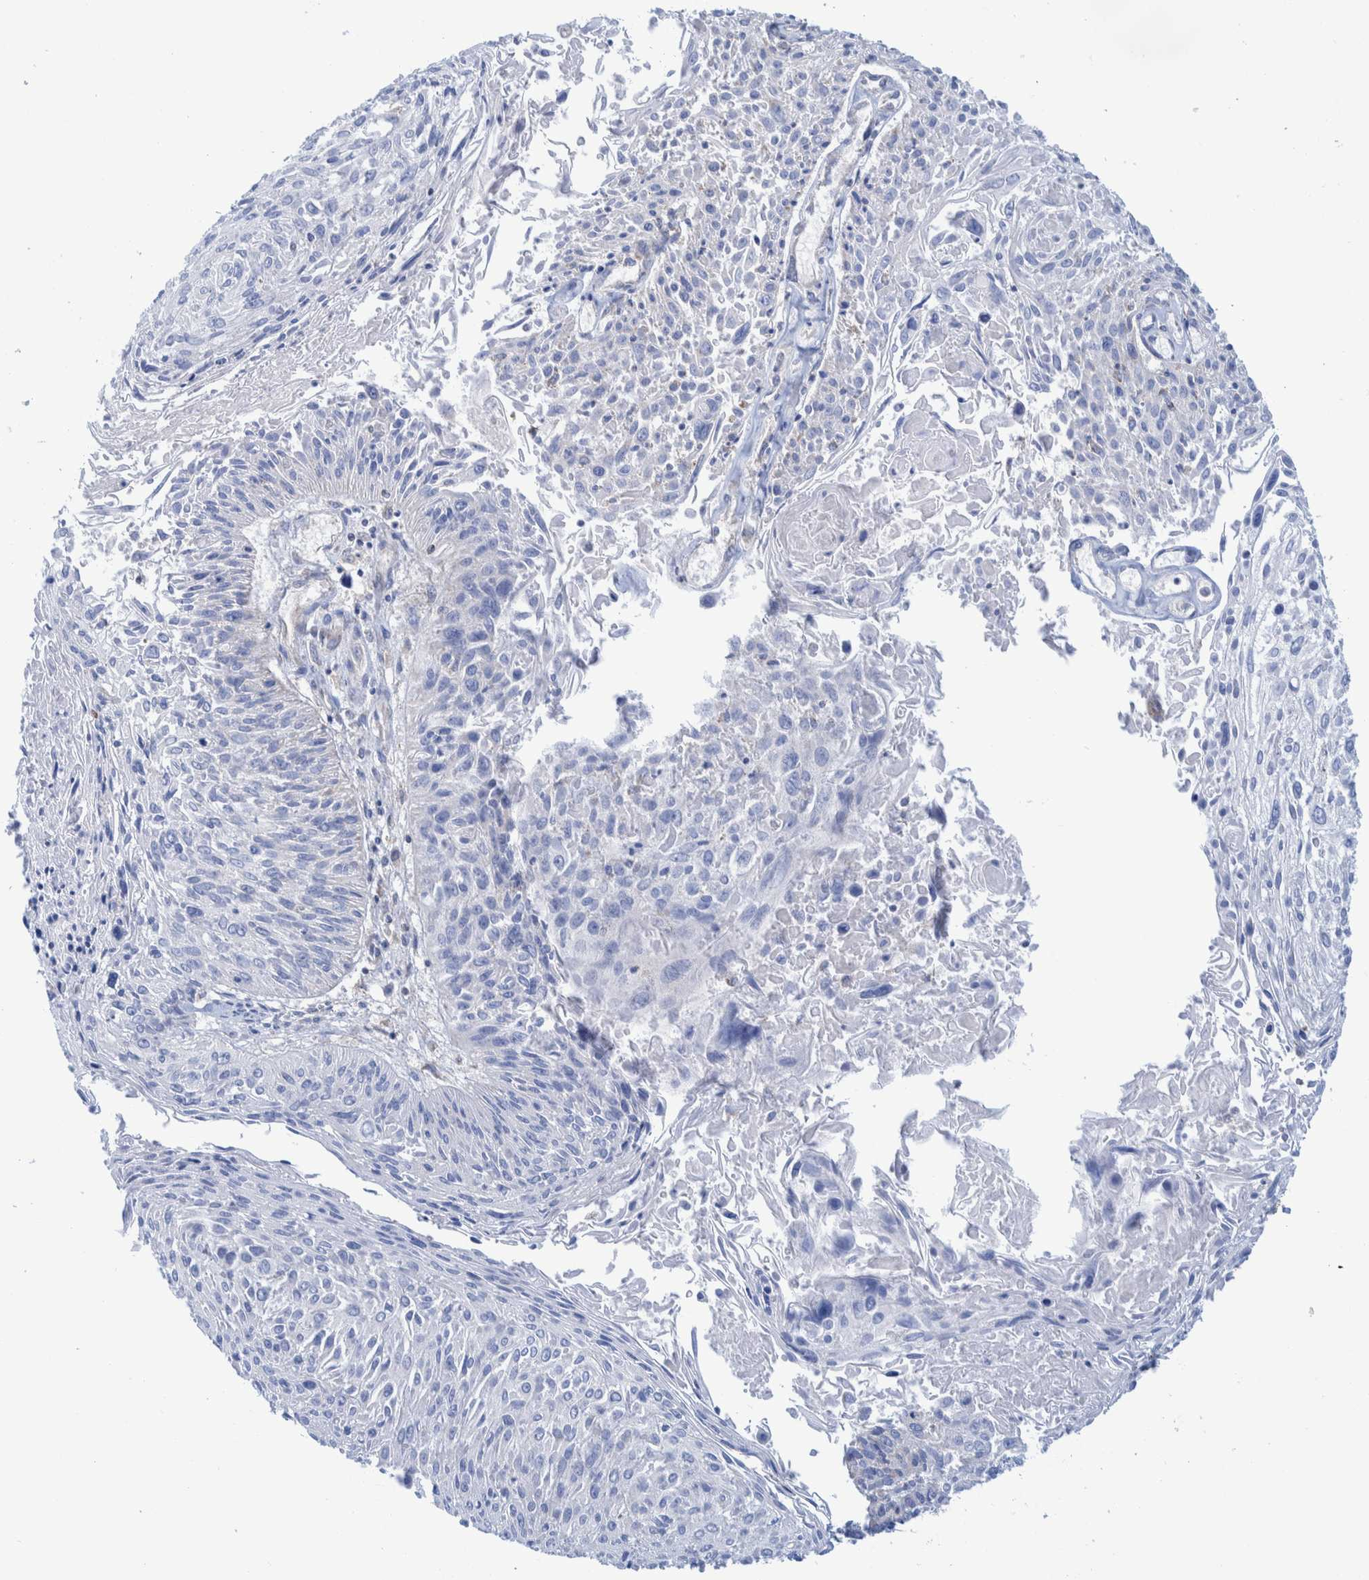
{"staining": {"intensity": "negative", "quantity": "none", "location": "none"}, "tissue": "cervical cancer", "cell_type": "Tumor cells", "image_type": "cancer", "snomed": [{"axis": "morphology", "description": "Squamous cell carcinoma, NOS"}, {"axis": "topography", "description": "Cervix"}], "caption": "This is a photomicrograph of immunohistochemistry (IHC) staining of cervical squamous cell carcinoma, which shows no staining in tumor cells. The staining is performed using DAB brown chromogen with nuclei counter-stained in using hematoxylin.", "gene": "DECR1", "patient": {"sex": "female", "age": 51}}